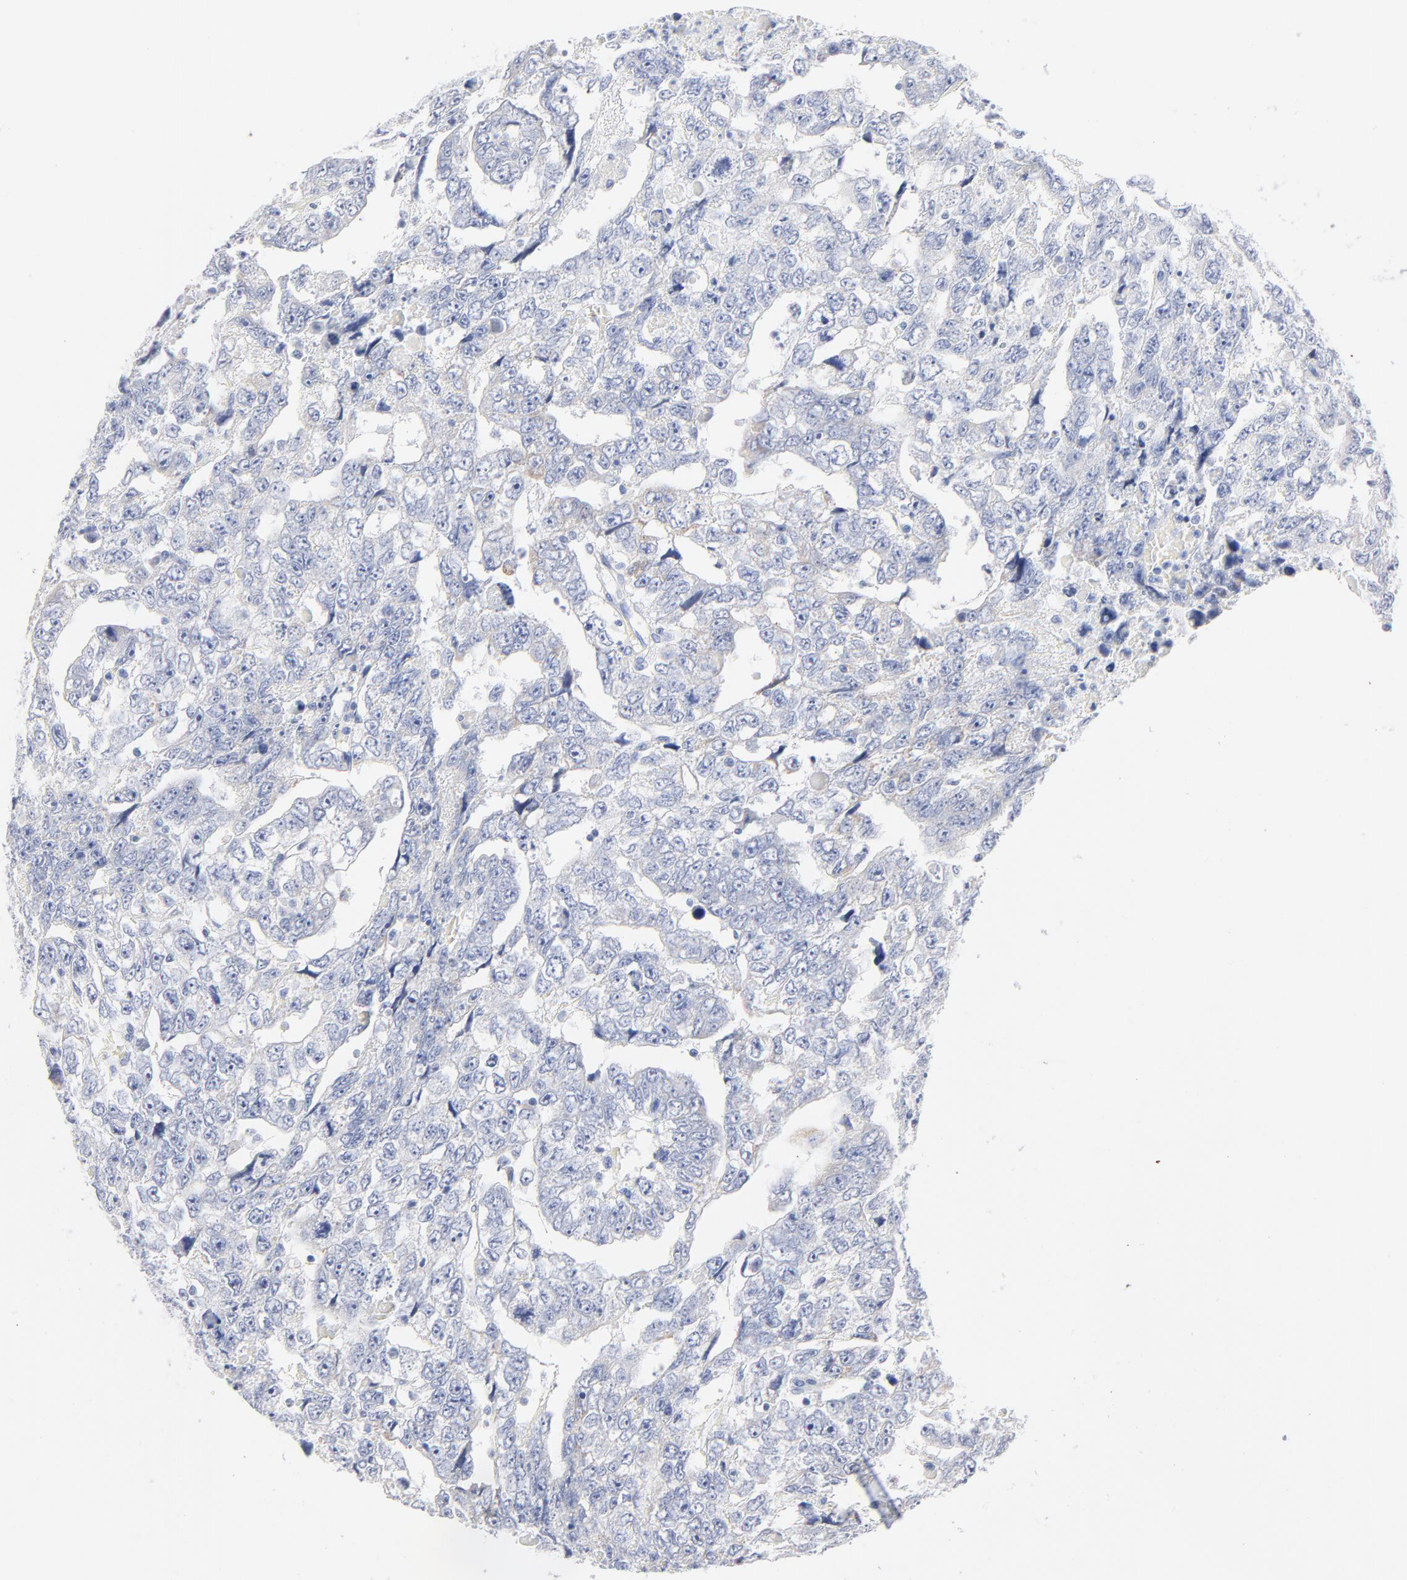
{"staining": {"intensity": "negative", "quantity": "none", "location": "none"}, "tissue": "testis cancer", "cell_type": "Tumor cells", "image_type": "cancer", "snomed": [{"axis": "morphology", "description": "Carcinoma, Embryonal, NOS"}, {"axis": "topography", "description": "Testis"}], "caption": "Immunohistochemical staining of human testis embryonal carcinoma shows no significant staining in tumor cells.", "gene": "AGTR1", "patient": {"sex": "male", "age": 36}}